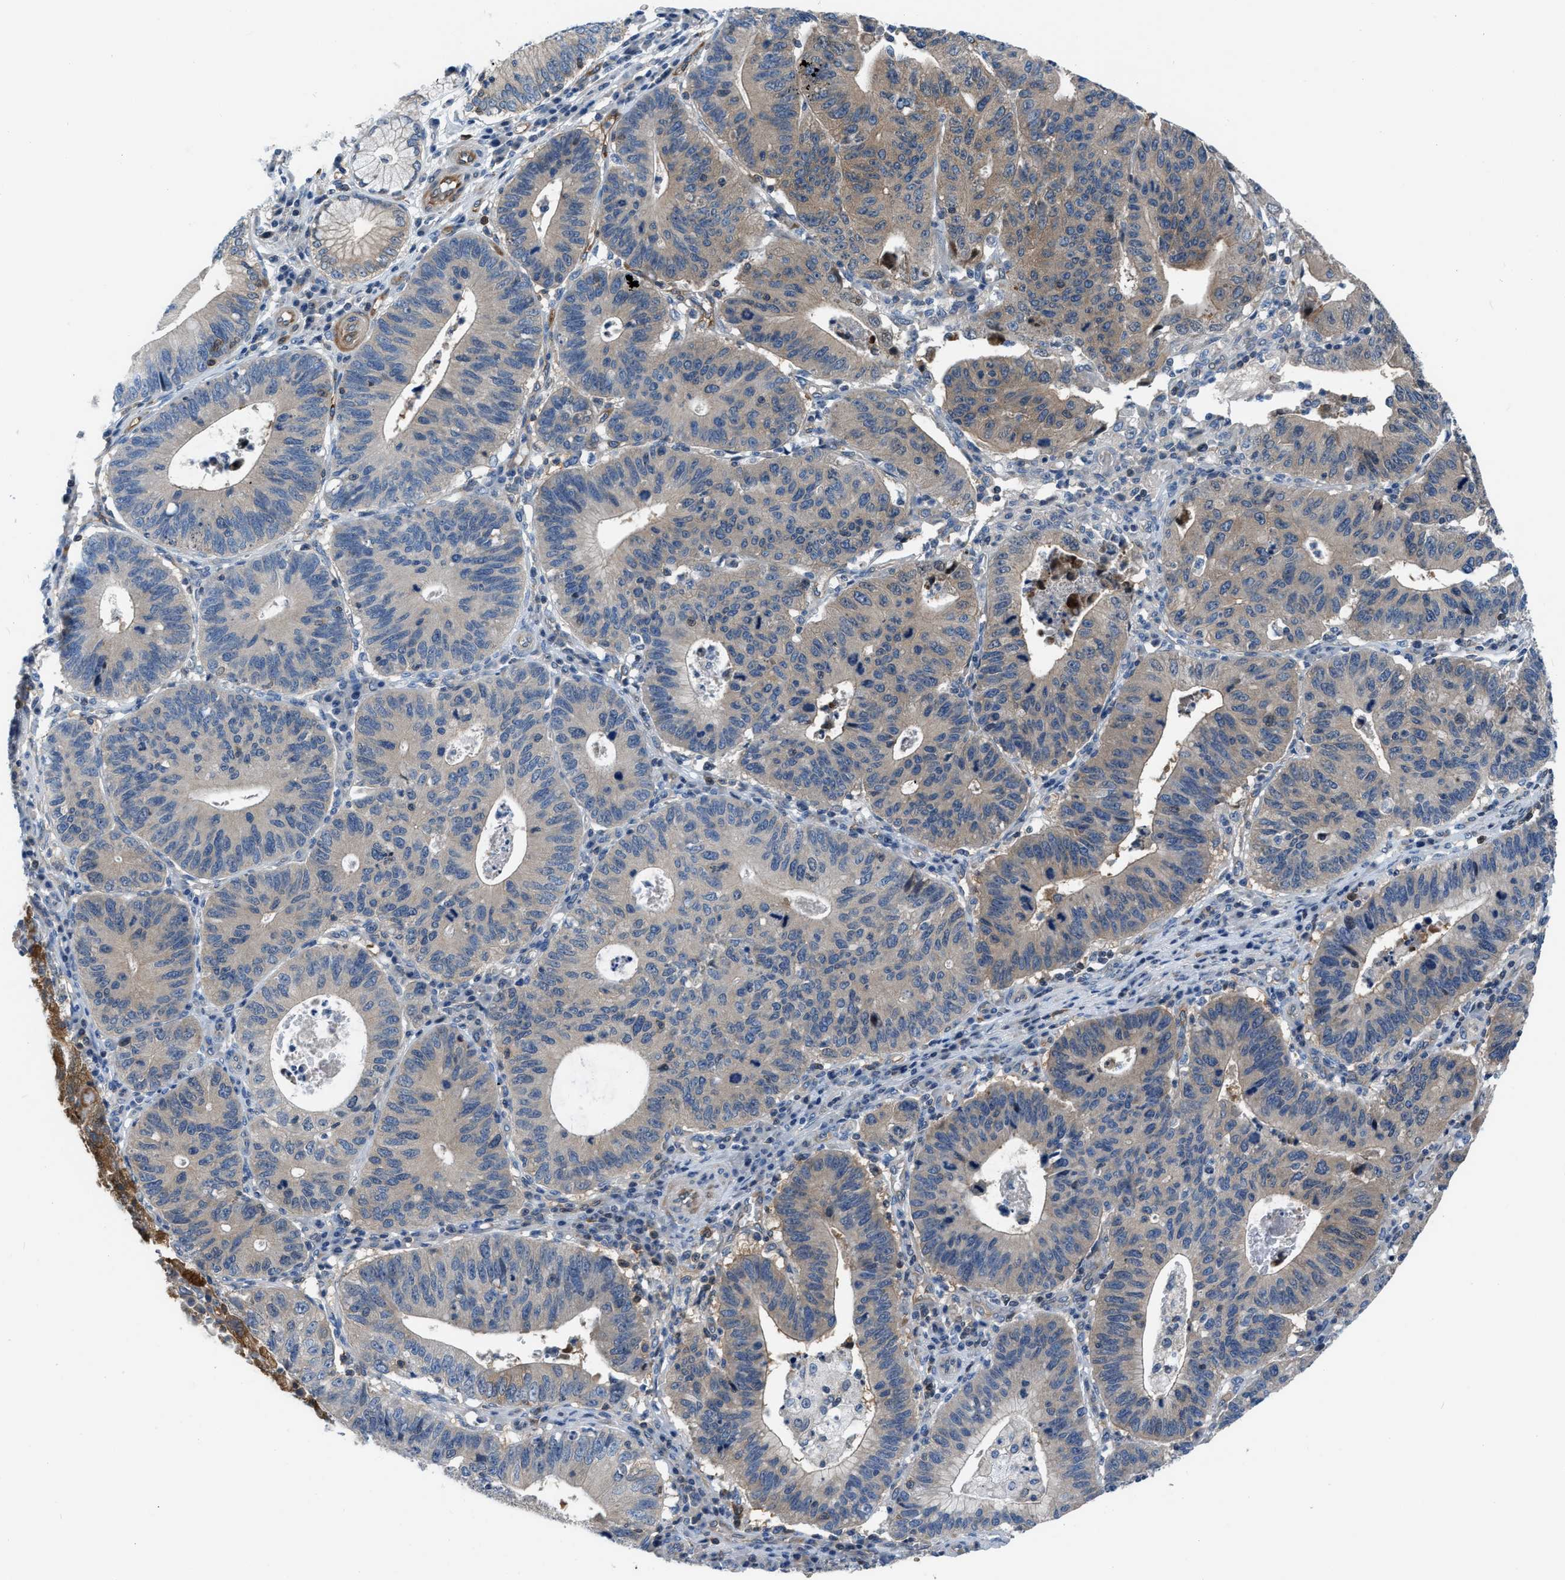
{"staining": {"intensity": "weak", "quantity": "25%-75%", "location": "cytoplasmic/membranous"}, "tissue": "stomach cancer", "cell_type": "Tumor cells", "image_type": "cancer", "snomed": [{"axis": "morphology", "description": "Adenocarcinoma, NOS"}, {"axis": "topography", "description": "Stomach"}], "caption": "Weak cytoplasmic/membranous protein positivity is identified in about 25%-75% of tumor cells in stomach cancer (adenocarcinoma). Using DAB (brown) and hematoxylin (blue) stains, captured at high magnification using brightfield microscopy.", "gene": "PFKP", "patient": {"sex": "male", "age": 59}}